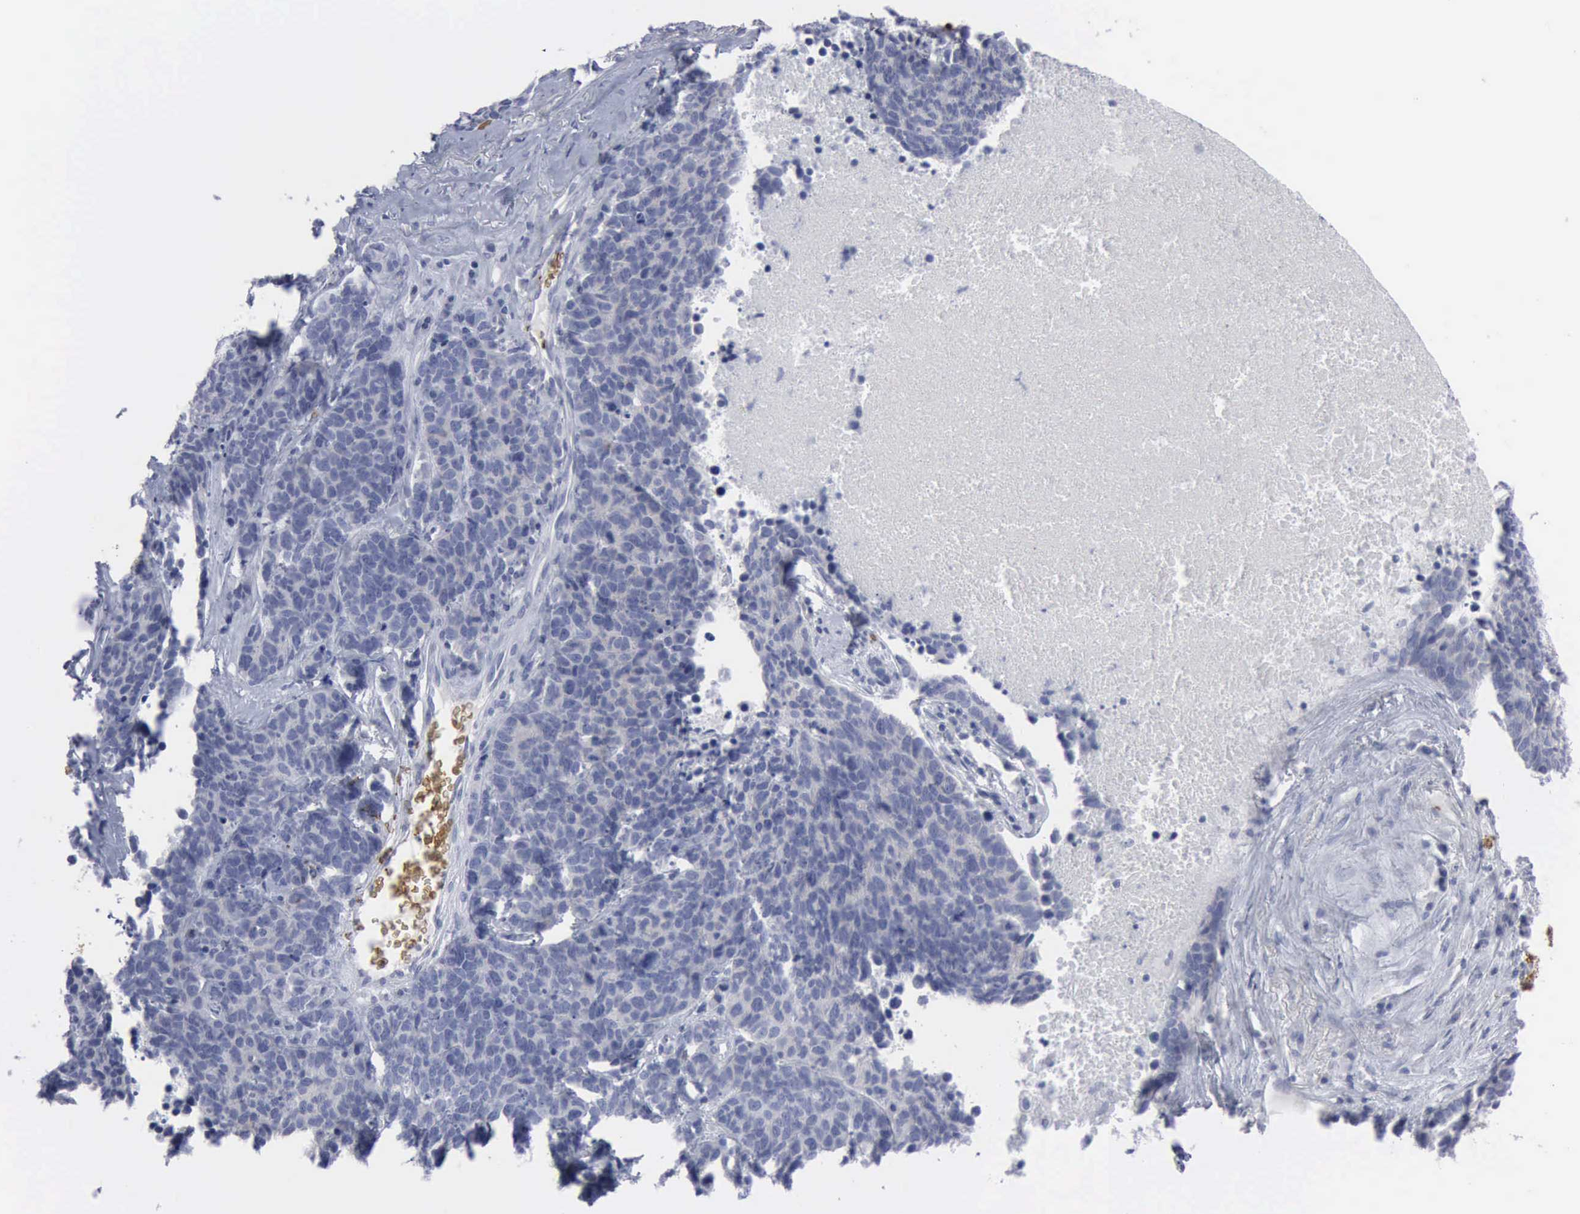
{"staining": {"intensity": "negative", "quantity": "none", "location": "none"}, "tissue": "lung cancer", "cell_type": "Tumor cells", "image_type": "cancer", "snomed": [{"axis": "morphology", "description": "Neoplasm, malignant, NOS"}, {"axis": "topography", "description": "Lung"}], "caption": "An IHC micrograph of neoplasm (malignant) (lung) is shown. There is no staining in tumor cells of neoplasm (malignant) (lung).", "gene": "TGFB1", "patient": {"sex": "female", "age": 75}}